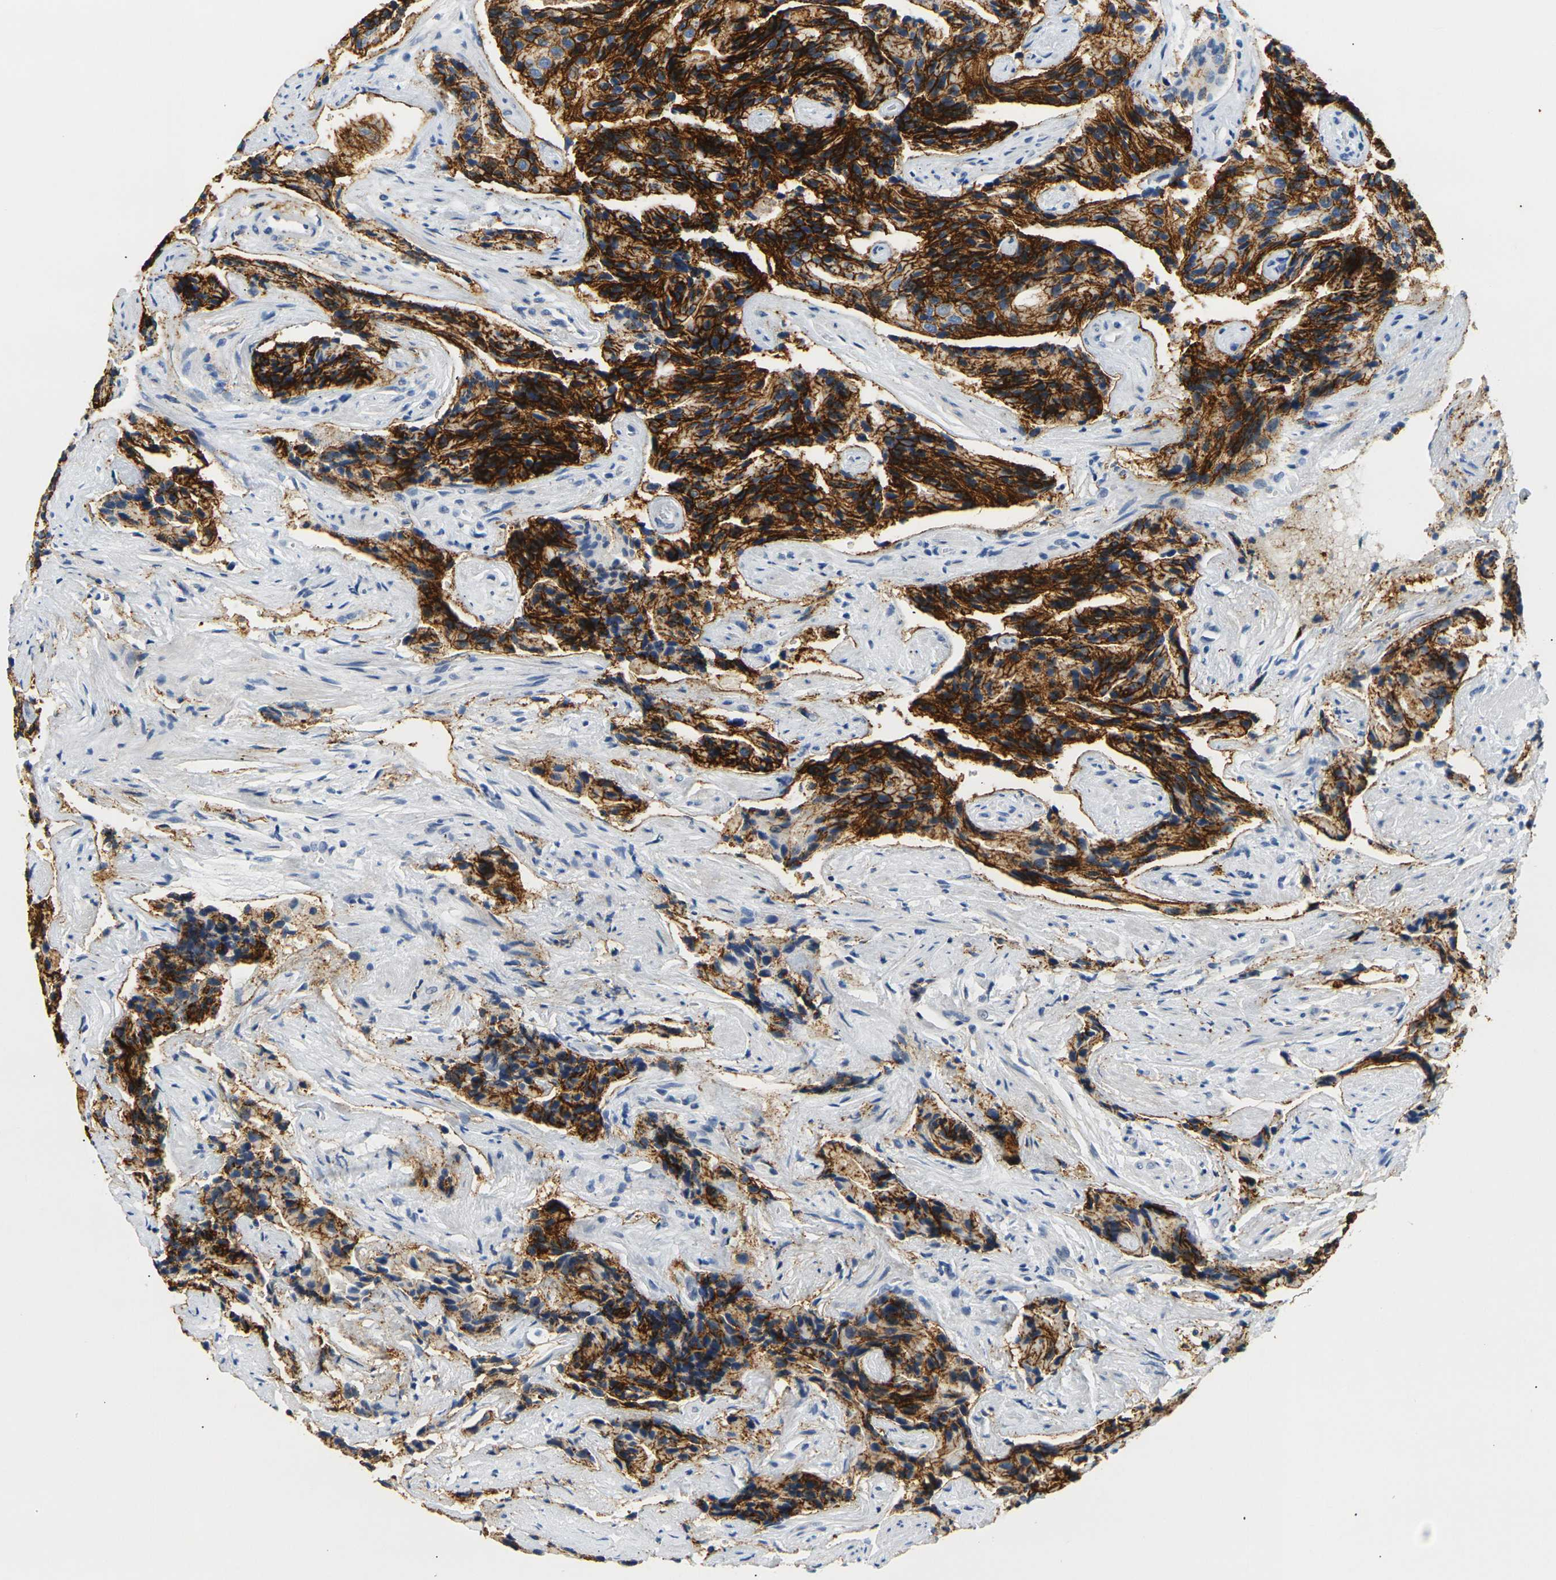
{"staining": {"intensity": "strong", "quantity": ">75%", "location": "cytoplasmic/membranous"}, "tissue": "prostate cancer", "cell_type": "Tumor cells", "image_type": "cancer", "snomed": [{"axis": "morphology", "description": "Adenocarcinoma, High grade"}, {"axis": "topography", "description": "Prostate"}], "caption": "A high-resolution micrograph shows IHC staining of high-grade adenocarcinoma (prostate), which displays strong cytoplasmic/membranous staining in about >75% of tumor cells.", "gene": "CLDN7", "patient": {"sex": "male", "age": 58}}